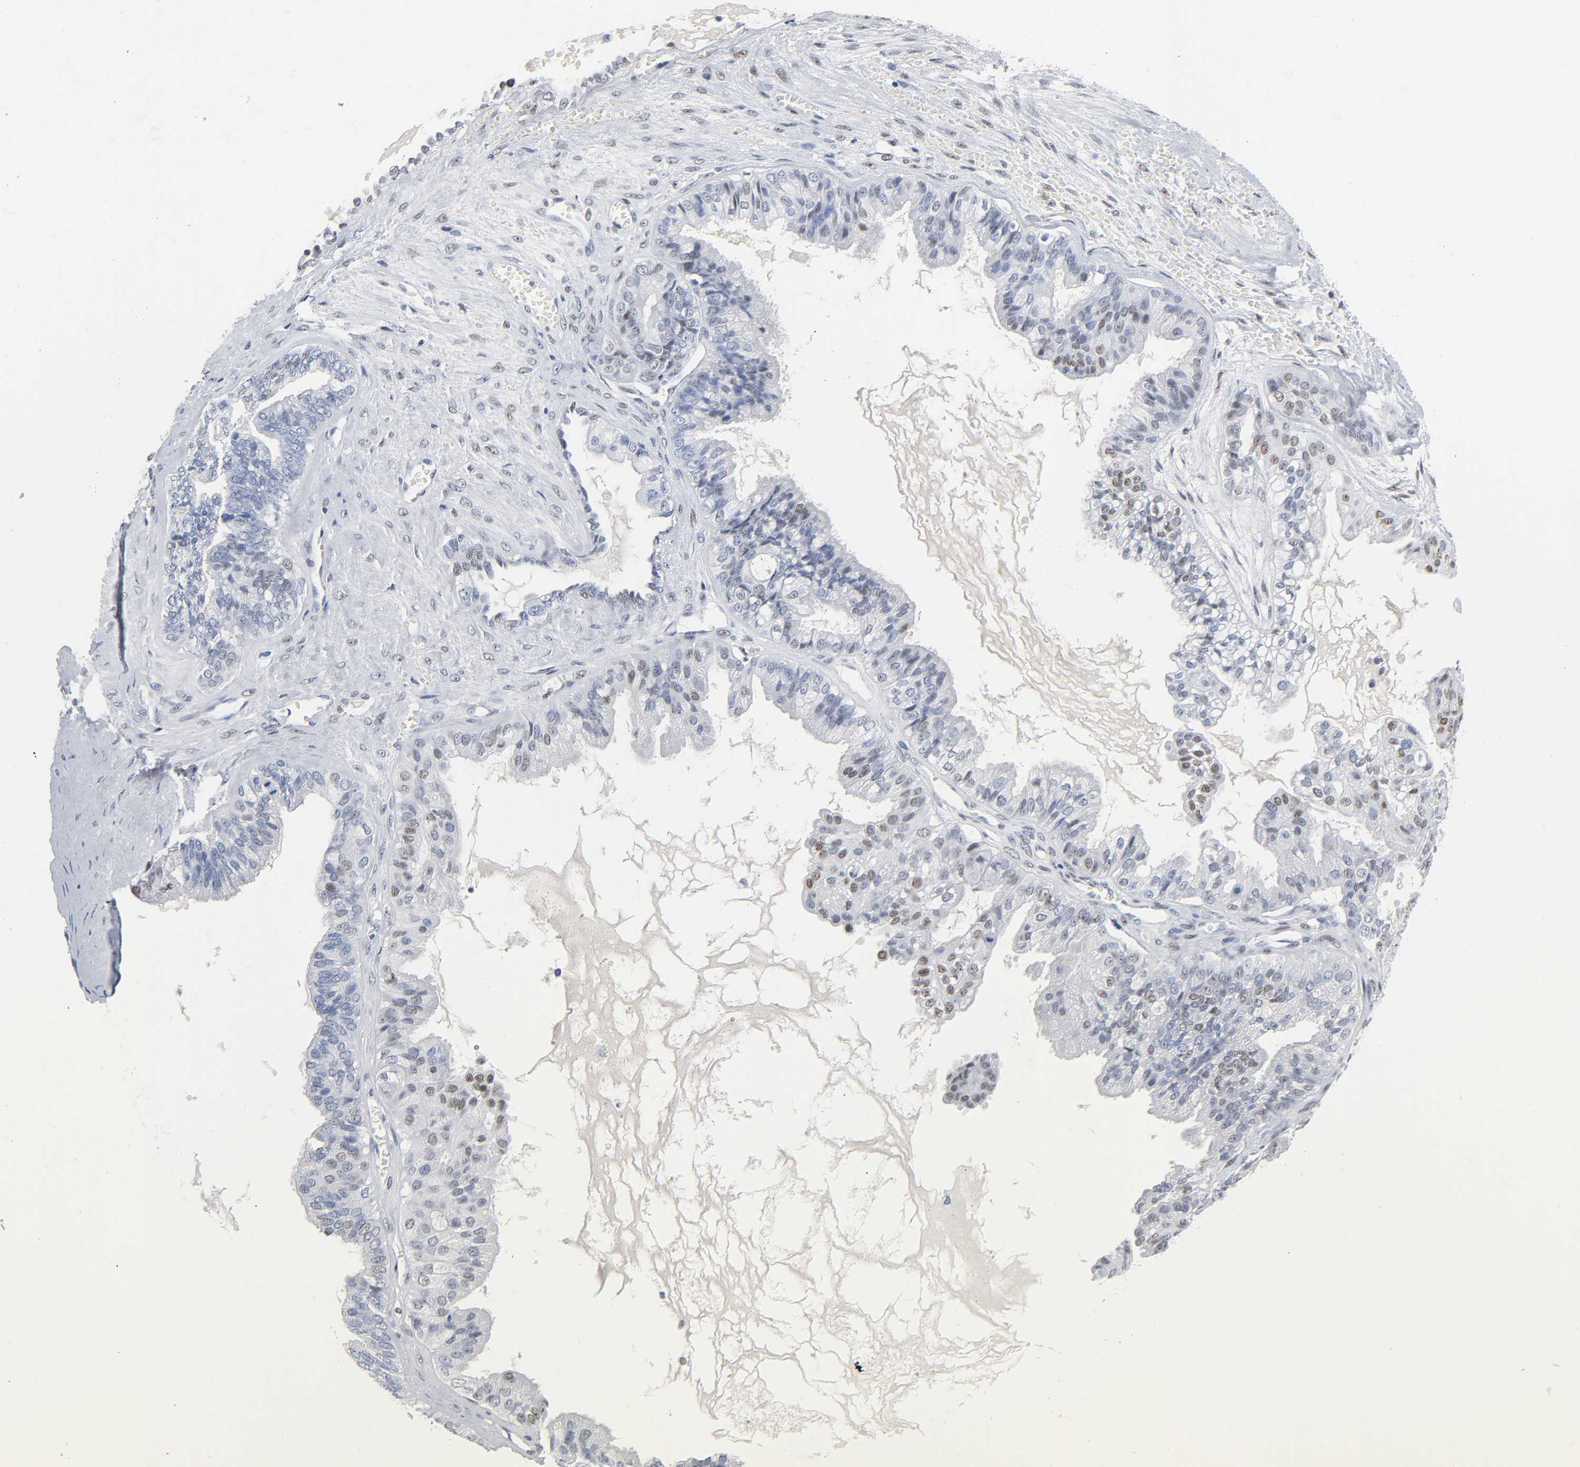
{"staining": {"intensity": "moderate", "quantity": "25%-75%", "location": "nuclear"}, "tissue": "ovarian cancer", "cell_type": "Tumor cells", "image_type": "cancer", "snomed": [{"axis": "morphology", "description": "Carcinoma, NOS"}, {"axis": "morphology", "description": "Carcinoma, endometroid"}, {"axis": "topography", "description": "Ovary"}], "caption": "Brown immunohistochemical staining in ovarian endometroid carcinoma exhibits moderate nuclear expression in approximately 25%-75% of tumor cells.", "gene": "NAB2", "patient": {"sex": "female", "age": 50}}